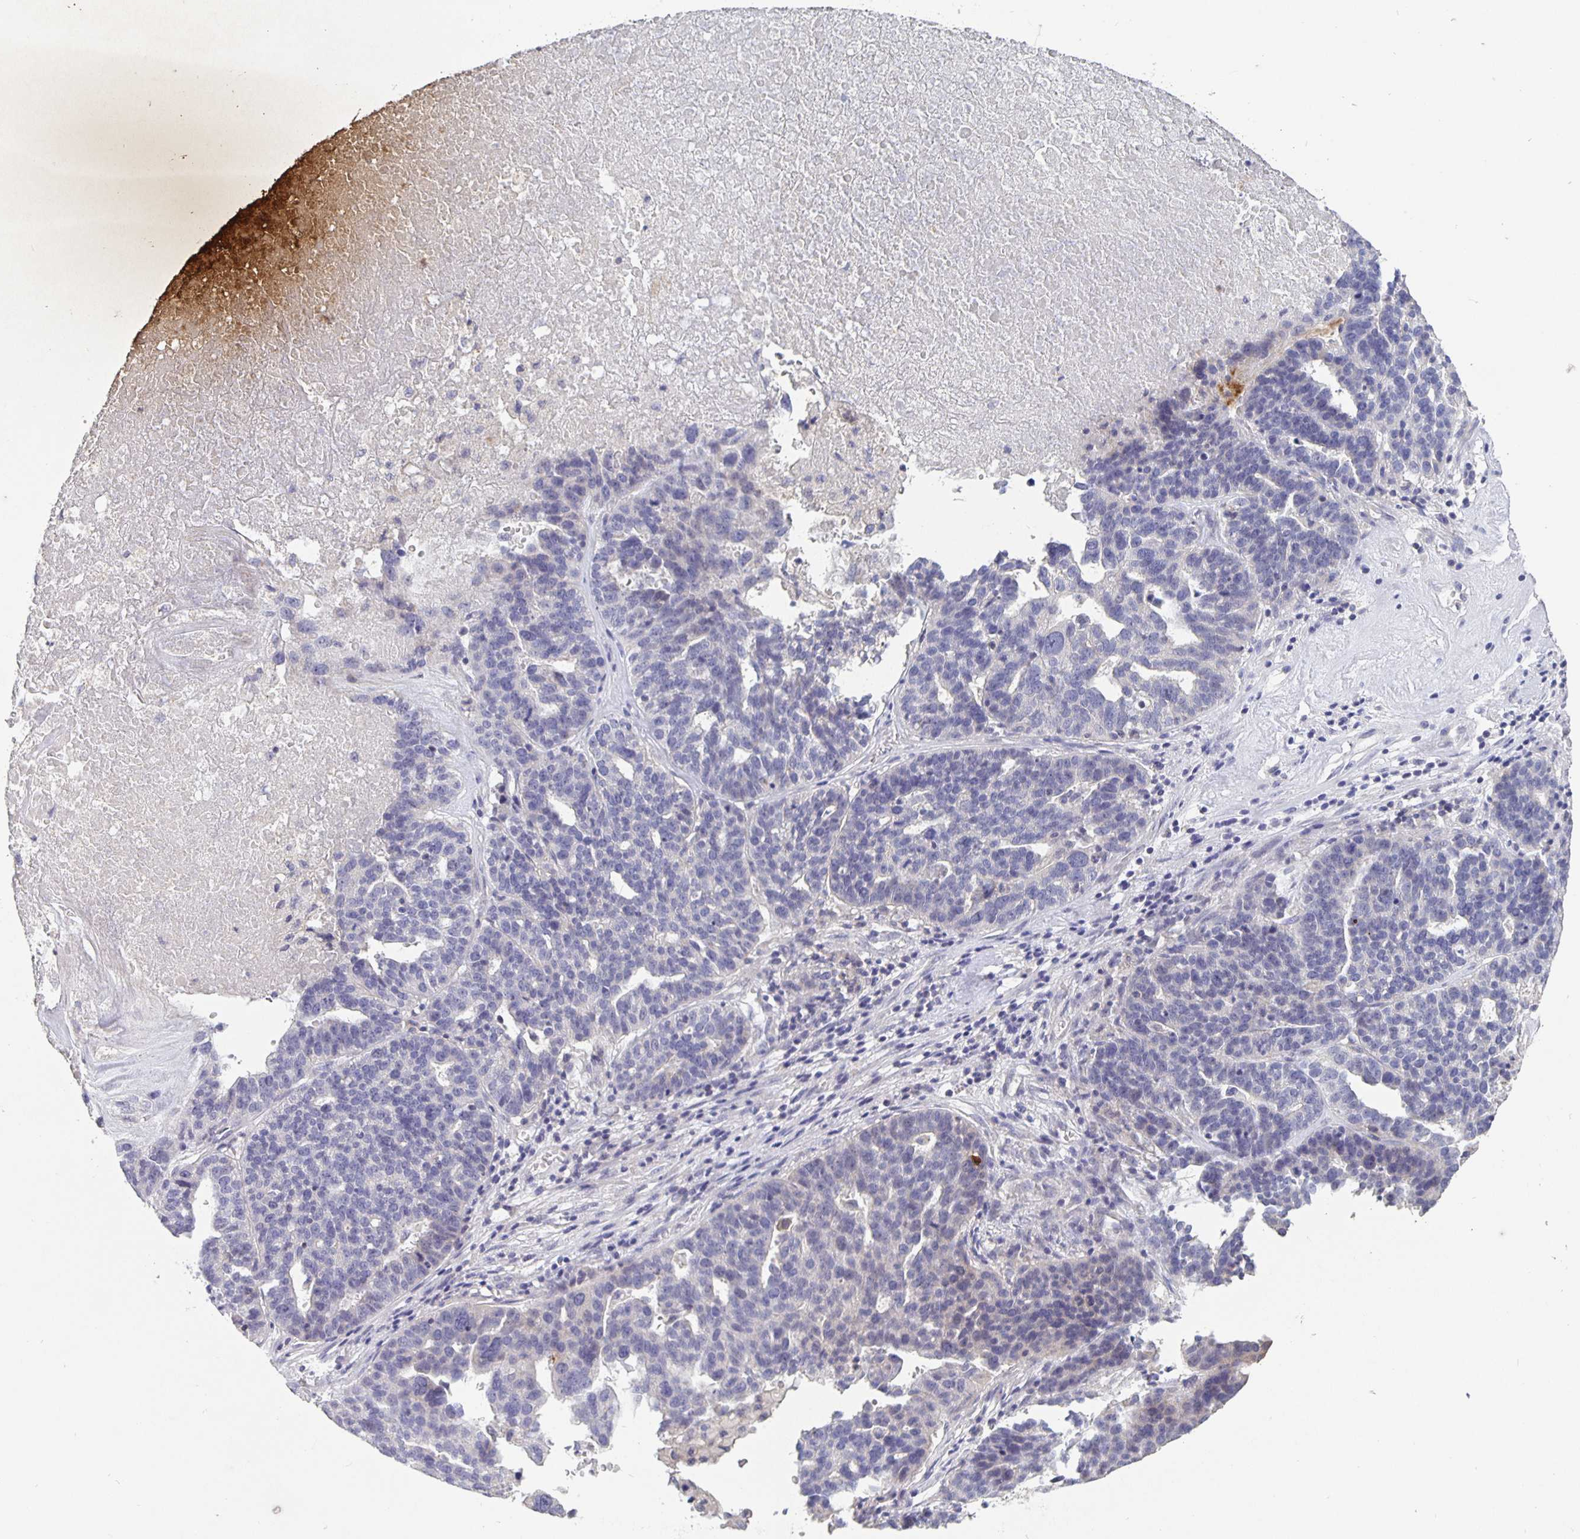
{"staining": {"intensity": "negative", "quantity": "none", "location": "none"}, "tissue": "ovarian cancer", "cell_type": "Tumor cells", "image_type": "cancer", "snomed": [{"axis": "morphology", "description": "Cystadenocarcinoma, serous, NOS"}, {"axis": "topography", "description": "Ovary"}], "caption": "A high-resolution histopathology image shows immunohistochemistry (IHC) staining of ovarian cancer (serous cystadenocarcinoma), which displays no significant positivity in tumor cells.", "gene": "GDF15", "patient": {"sex": "female", "age": 59}}